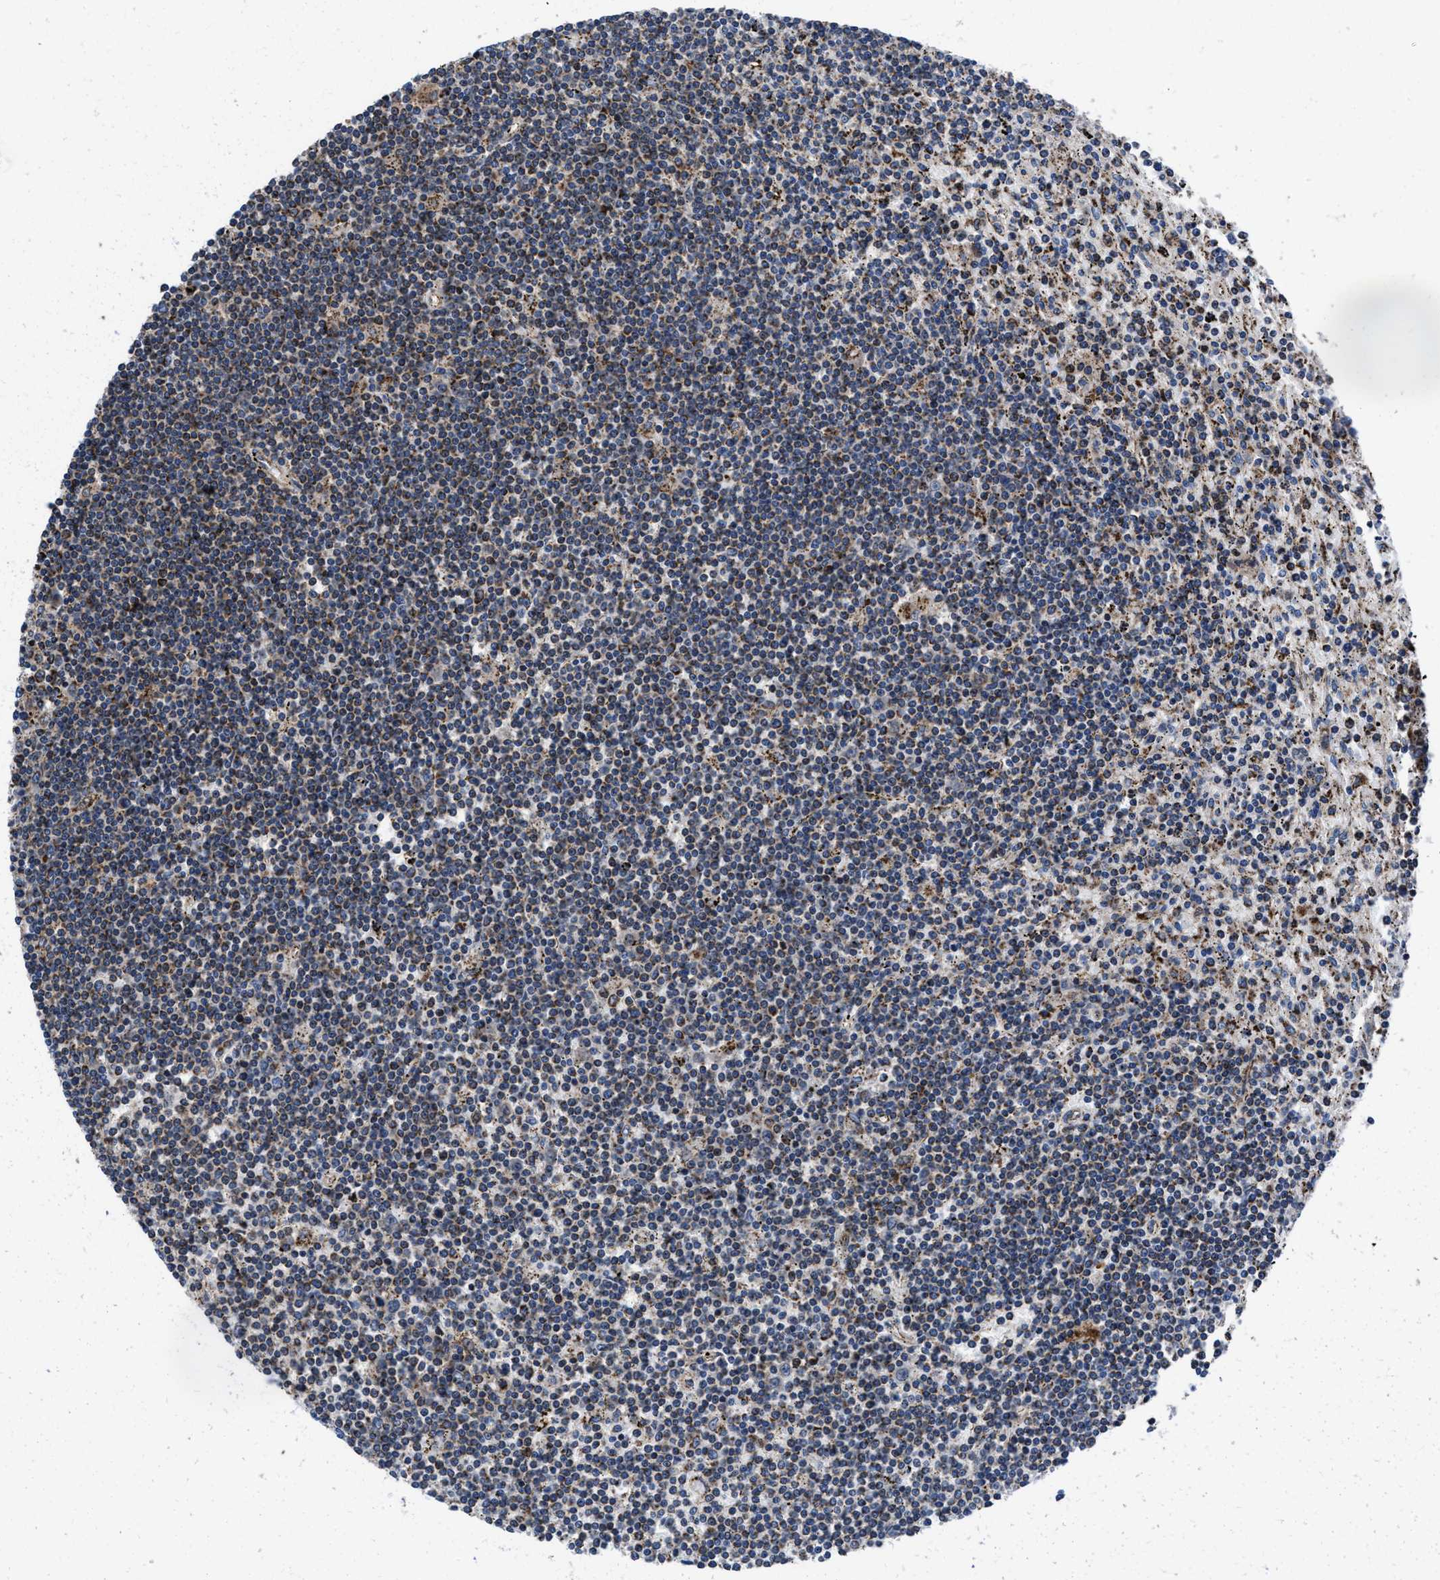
{"staining": {"intensity": "weak", "quantity": "25%-75%", "location": "cytoplasmic/membranous"}, "tissue": "lymphoma", "cell_type": "Tumor cells", "image_type": "cancer", "snomed": [{"axis": "morphology", "description": "Malignant lymphoma, non-Hodgkin's type, Low grade"}, {"axis": "topography", "description": "Spleen"}], "caption": "About 25%-75% of tumor cells in human low-grade malignant lymphoma, non-Hodgkin's type show weak cytoplasmic/membranous protein expression as visualized by brown immunohistochemical staining.", "gene": "PRR15L", "patient": {"sex": "male", "age": 76}}